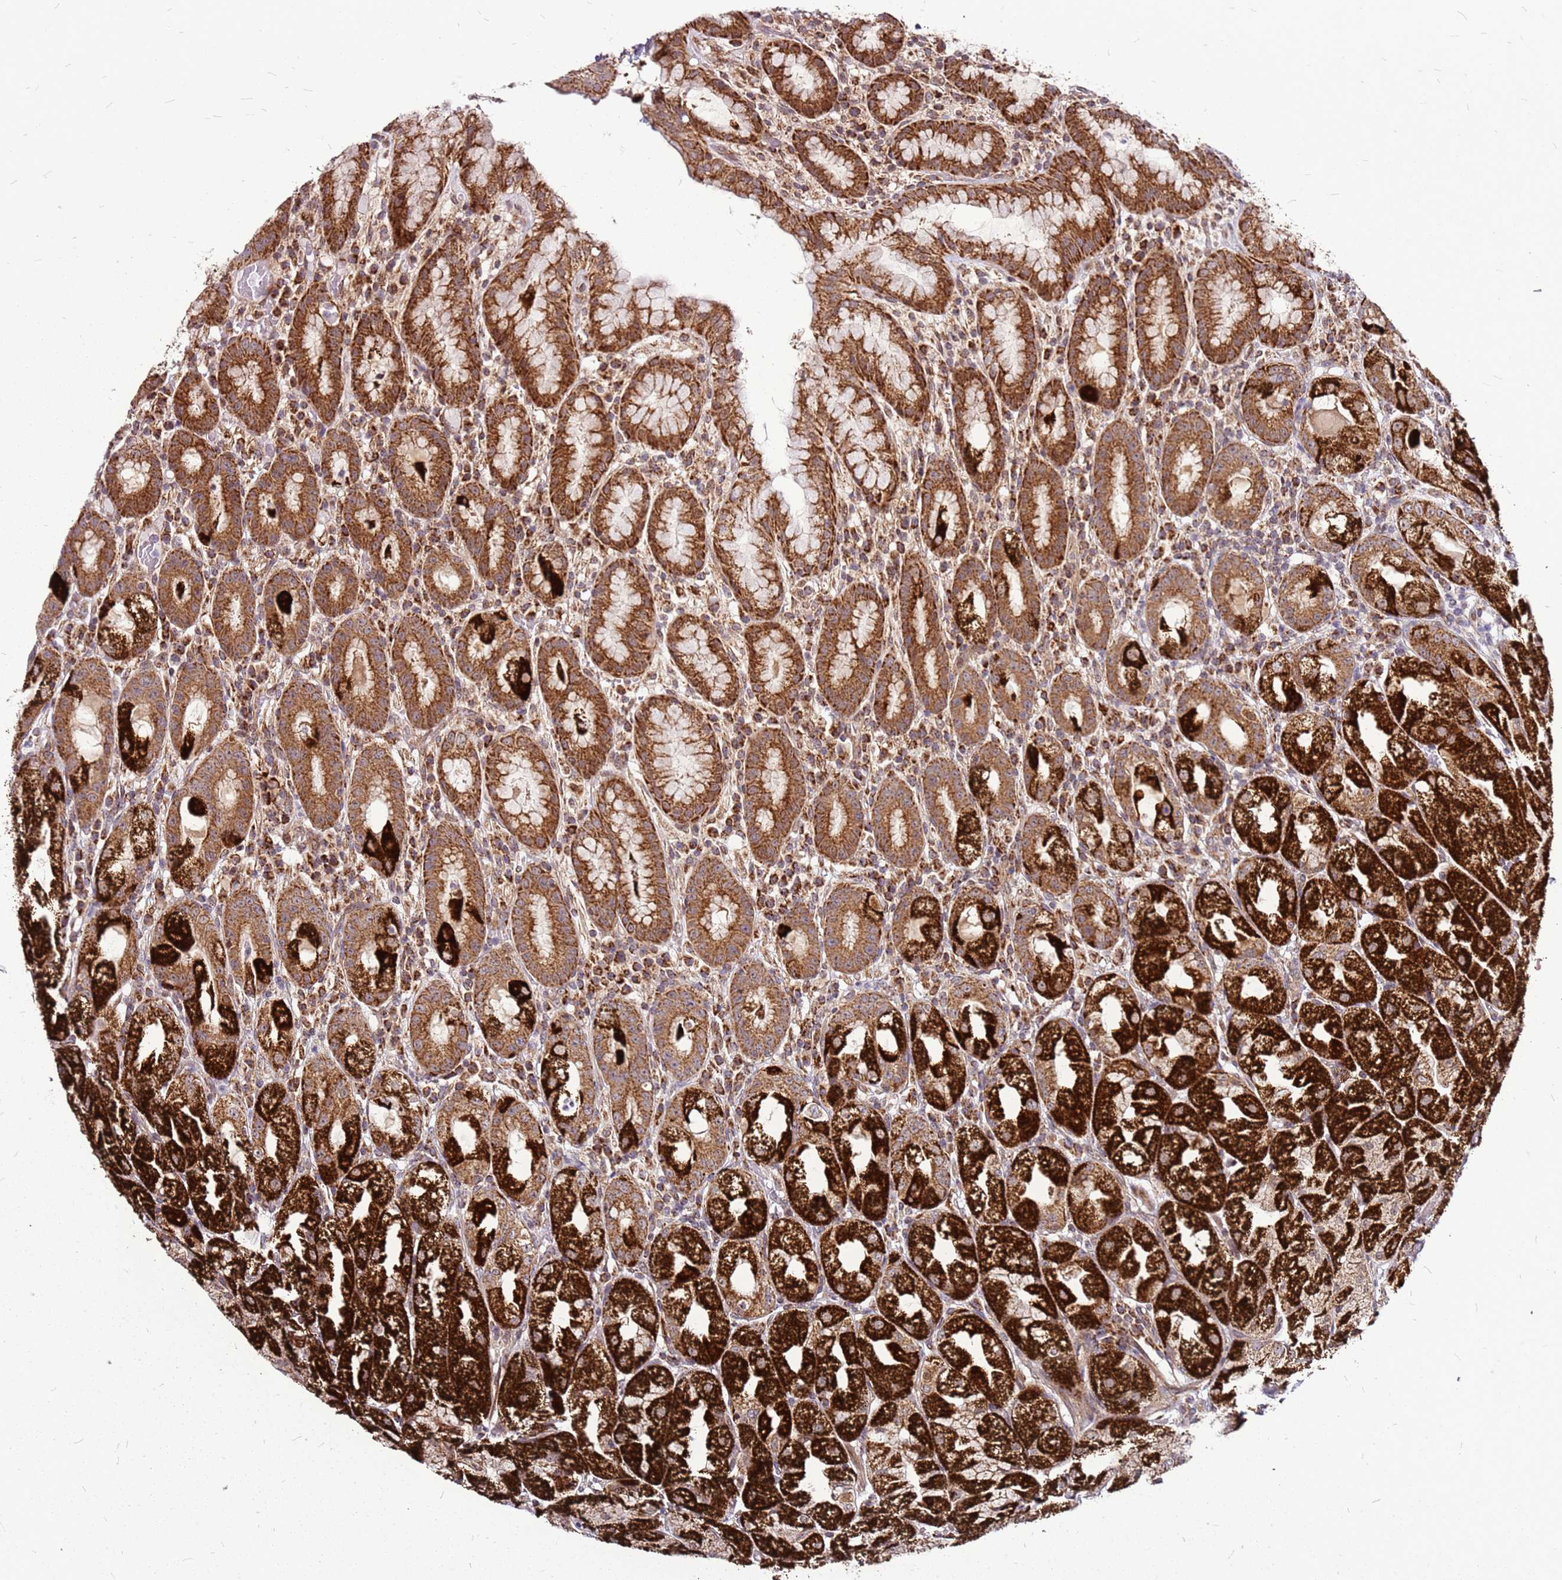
{"staining": {"intensity": "strong", "quantity": ">75%", "location": "cytoplasmic/membranous"}, "tissue": "stomach", "cell_type": "Glandular cells", "image_type": "normal", "snomed": [{"axis": "morphology", "description": "Normal tissue, NOS"}, {"axis": "topography", "description": "Stomach, upper"}], "caption": "The photomicrograph shows immunohistochemical staining of unremarkable stomach. There is strong cytoplasmic/membranous staining is seen in approximately >75% of glandular cells. (DAB (3,3'-diaminobenzidine) IHC with brightfield microscopy, high magnification).", "gene": "OR51T1", "patient": {"sex": "male", "age": 52}}